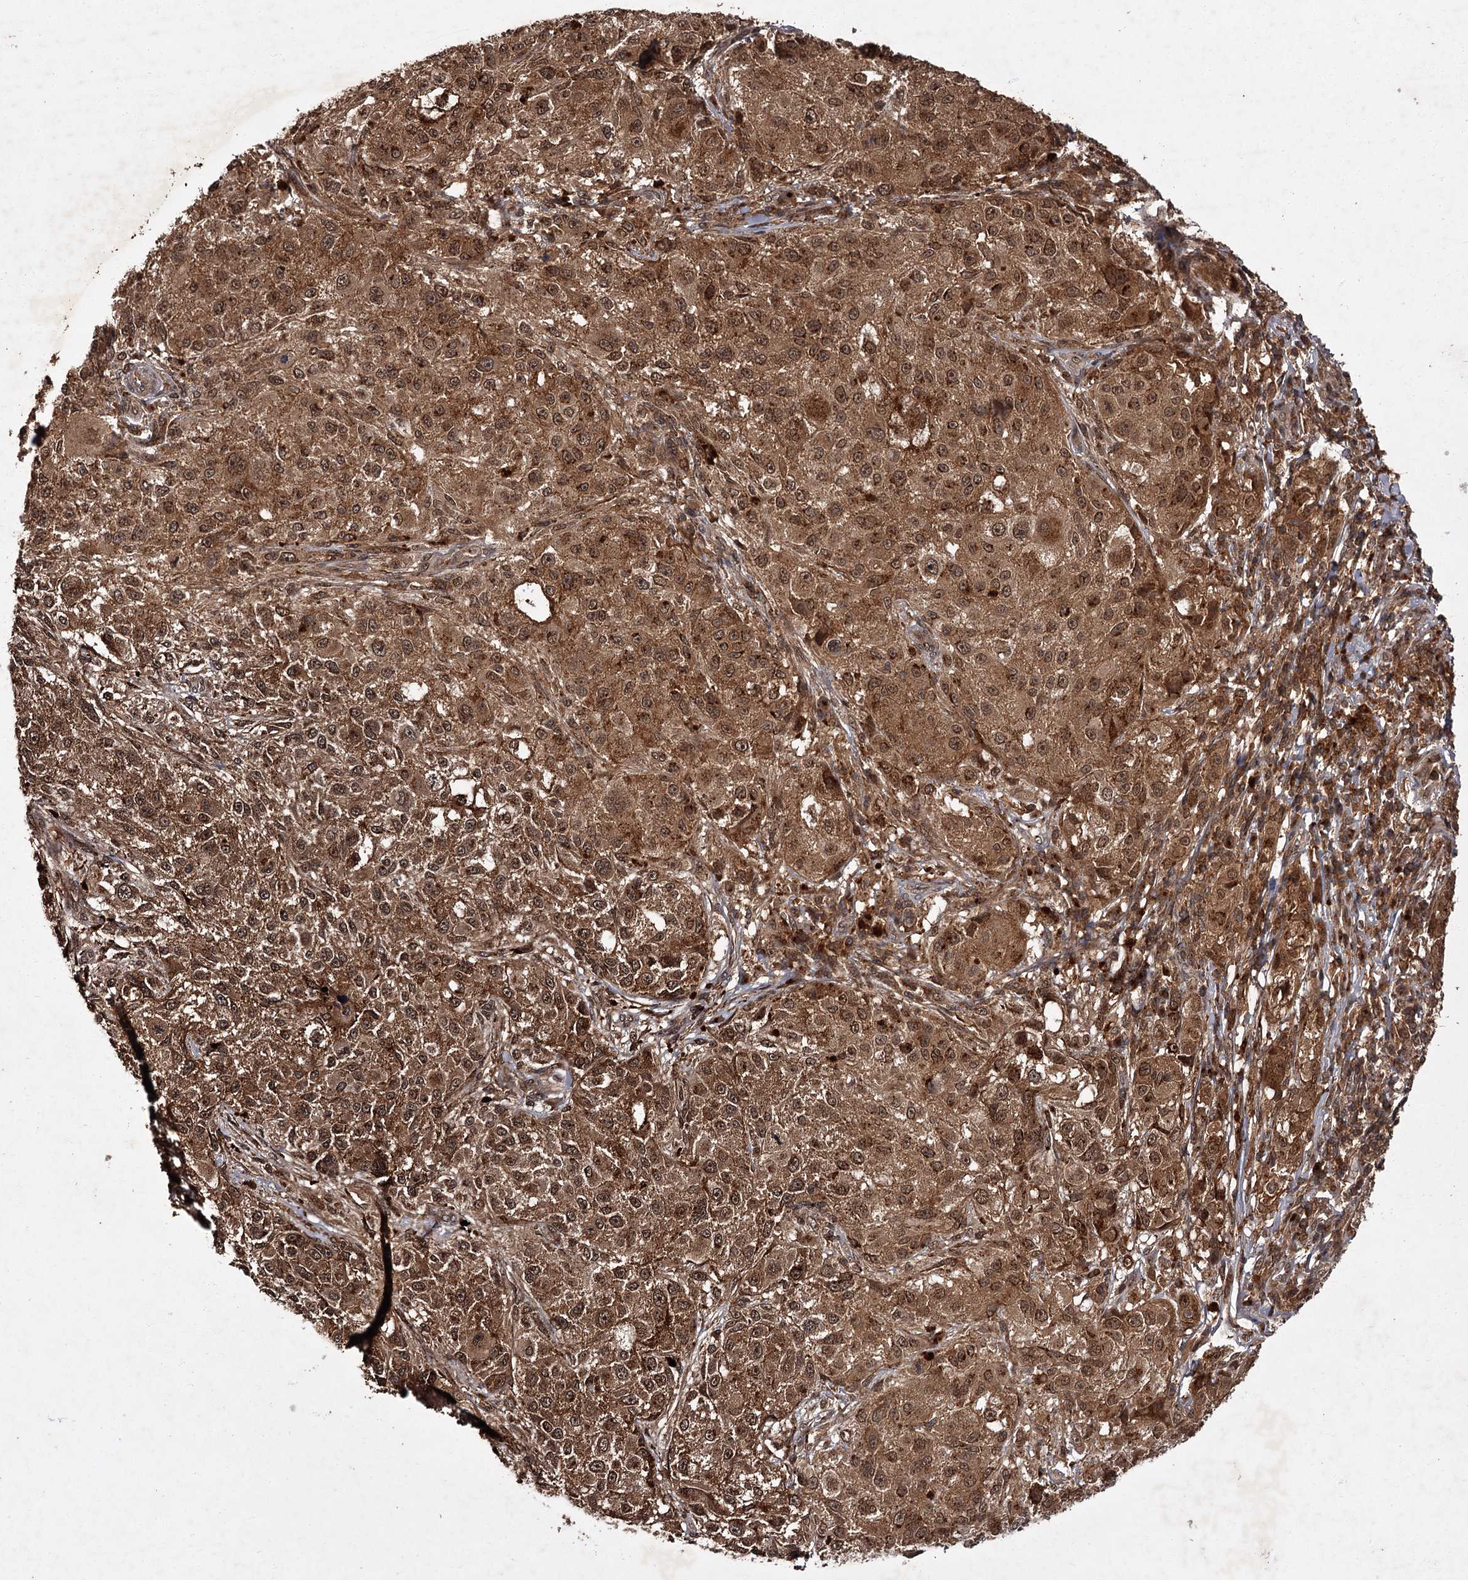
{"staining": {"intensity": "strong", "quantity": ">75%", "location": "cytoplasmic/membranous,nuclear"}, "tissue": "melanoma", "cell_type": "Tumor cells", "image_type": "cancer", "snomed": [{"axis": "morphology", "description": "Necrosis, NOS"}, {"axis": "morphology", "description": "Malignant melanoma, NOS"}, {"axis": "topography", "description": "Skin"}], "caption": "Immunohistochemical staining of melanoma exhibits high levels of strong cytoplasmic/membranous and nuclear protein expression in about >75% of tumor cells. Using DAB (3,3'-diaminobenzidine) (brown) and hematoxylin (blue) stains, captured at high magnification using brightfield microscopy.", "gene": "TBC1D23", "patient": {"sex": "female", "age": 87}}